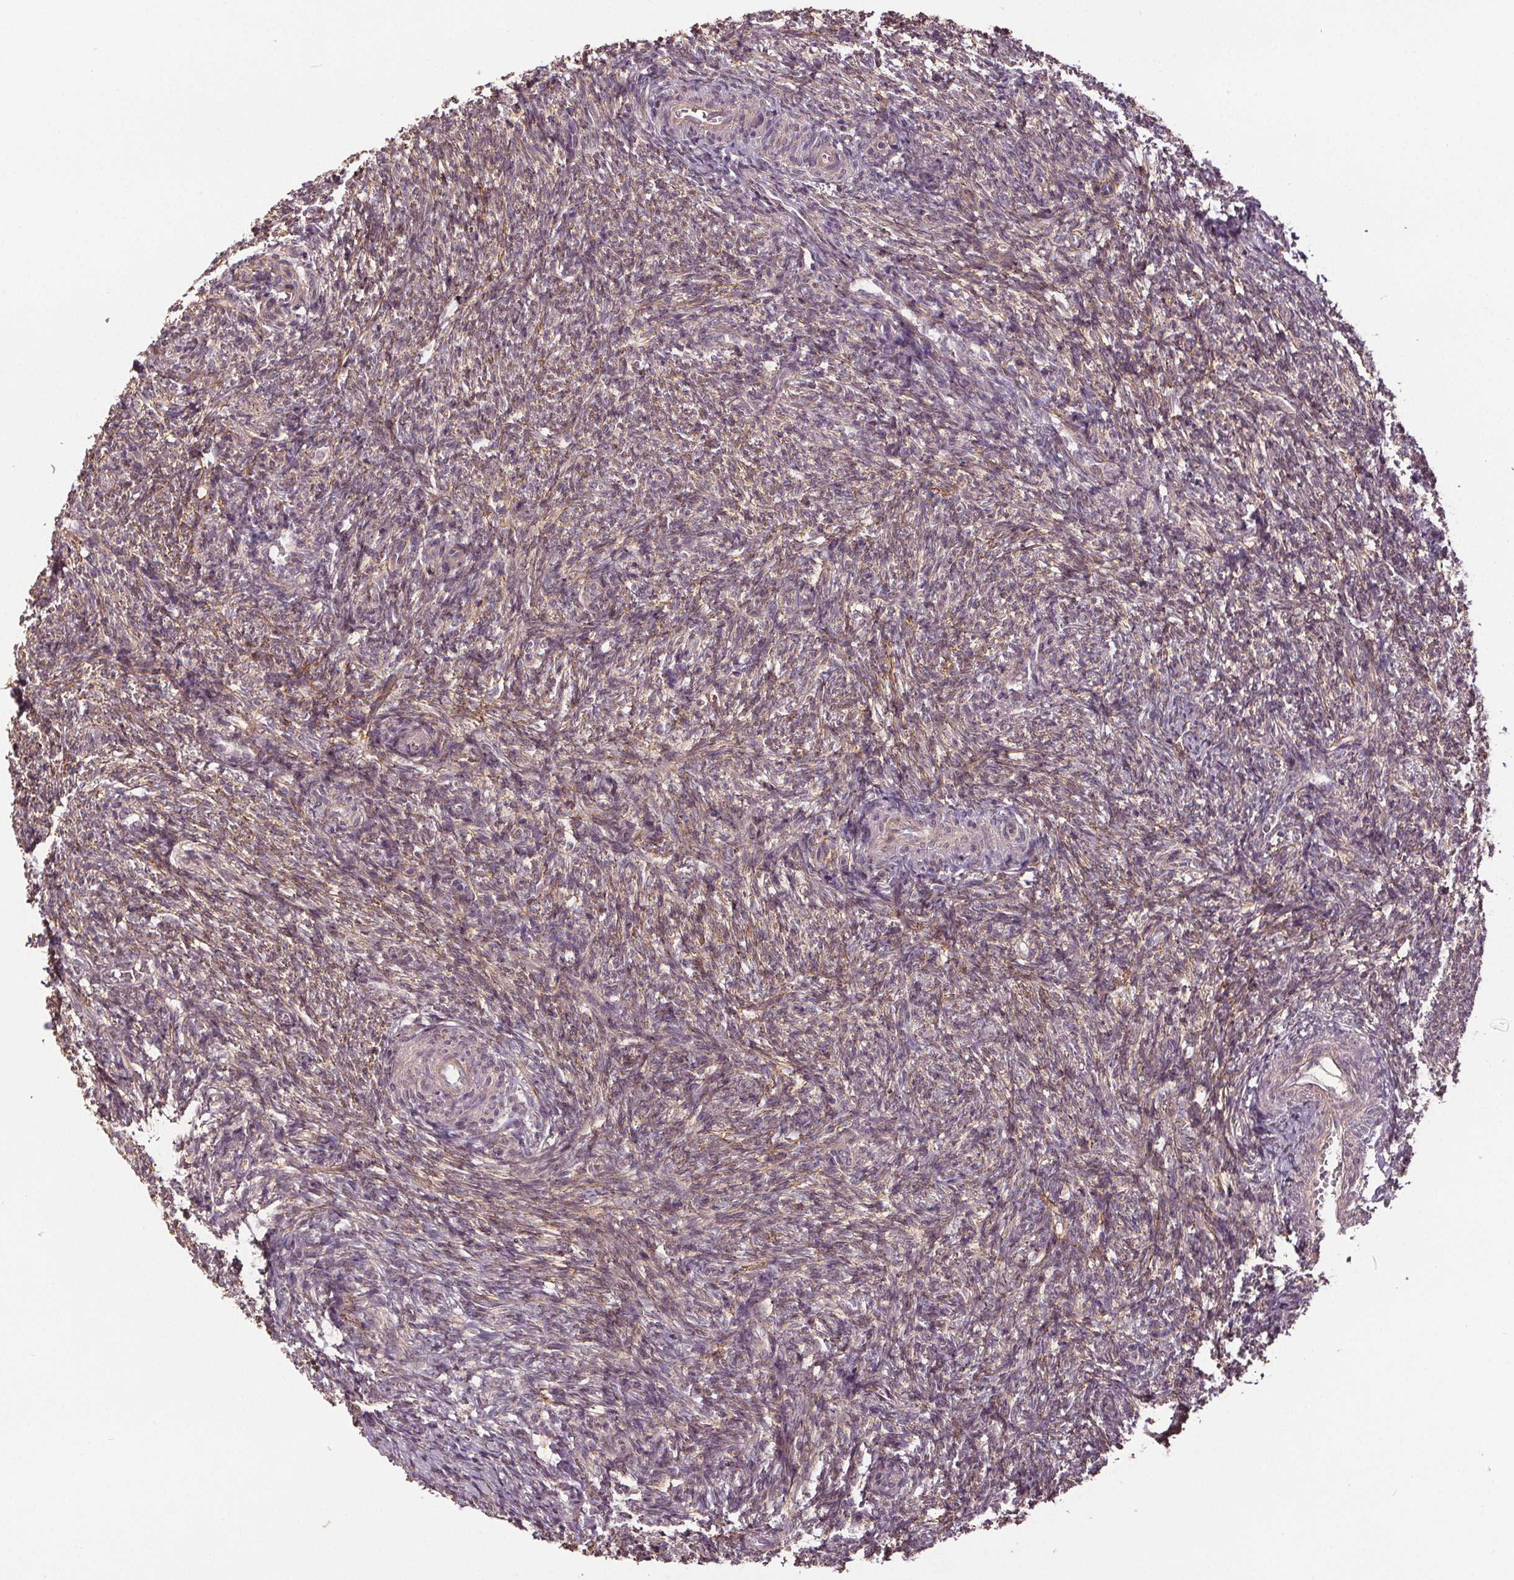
{"staining": {"intensity": "moderate", "quantity": "25%-75%", "location": "cytoplasmic/membranous"}, "tissue": "ovary", "cell_type": "Ovarian stroma cells", "image_type": "normal", "snomed": [{"axis": "morphology", "description": "Normal tissue, NOS"}, {"axis": "topography", "description": "Ovary"}], "caption": "Protein expression analysis of normal ovary displays moderate cytoplasmic/membranous positivity in approximately 25%-75% of ovarian stroma cells. Using DAB (3,3'-diaminobenzidine) (brown) and hematoxylin (blue) stains, captured at high magnification using brightfield microscopy.", "gene": "EPHB3", "patient": {"sex": "female", "age": 39}}